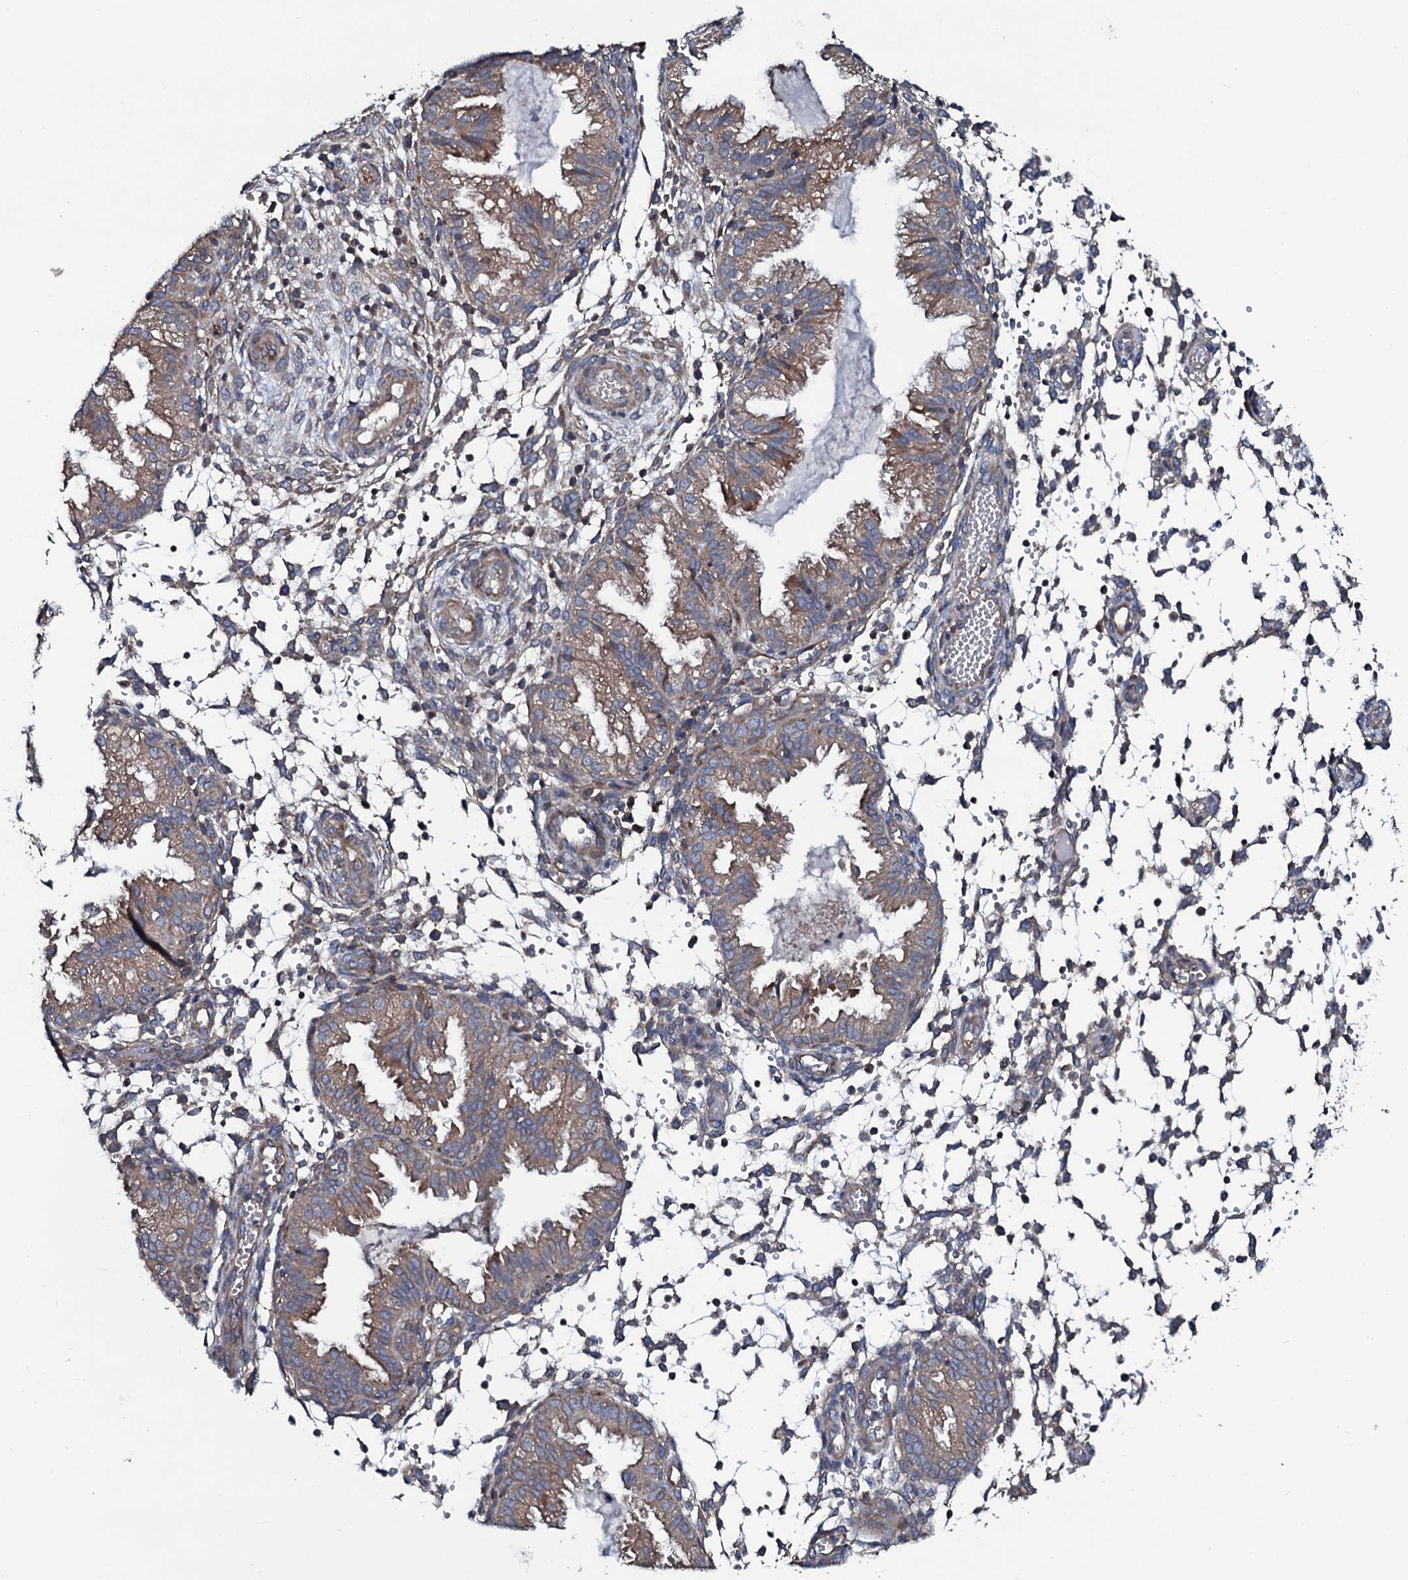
{"staining": {"intensity": "negative", "quantity": "none", "location": "none"}, "tissue": "endometrium", "cell_type": "Cells in endometrial stroma", "image_type": "normal", "snomed": [{"axis": "morphology", "description": "Normal tissue, NOS"}, {"axis": "topography", "description": "Endometrium"}], "caption": "This micrograph is of unremarkable endometrium stained with IHC to label a protein in brown with the nuclei are counter-stained blue. There is no staining in cells in endometrial stroma.", "gene": "USPL1", "patient": {"sex": "female", "age": 33}}